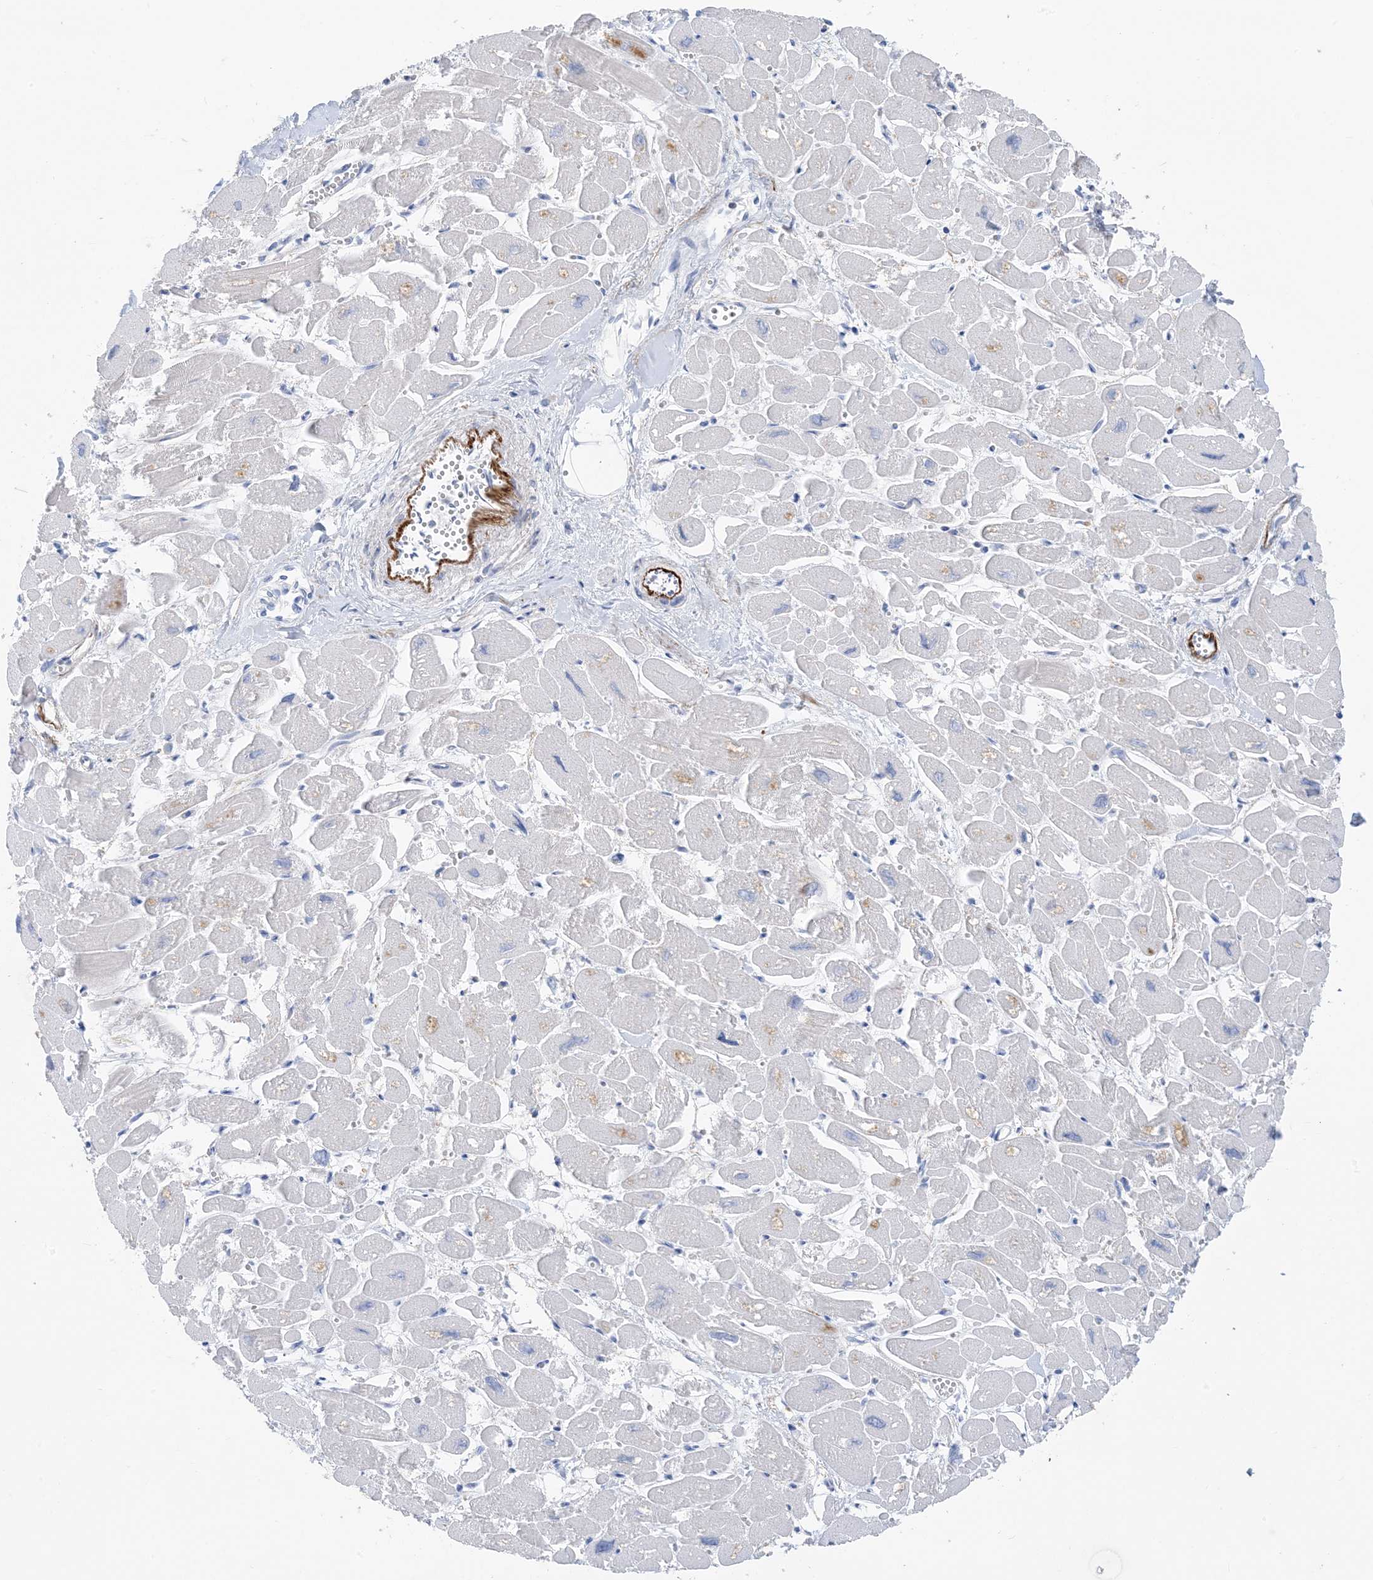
{"staining": {"intensity": "negative", "quantity": "none", "location": "none"}, "tissue": "heart muscle", "cell_type": "Cardiomyocytes", "image_type": "normal", "snomed": [{"axis": "morphology", "description": "Normal tissue, NOS"}, {"axis": "topography", "description": "Heart"}], "caption": "The histopathology image reveals no significant staining in cardiomyocytes of heart muscle. (DAB immunohistochemistry with hematoxylin counter stain).", "gene": "SH3YL1", "patient": {"sex": "male", "age": 54}}